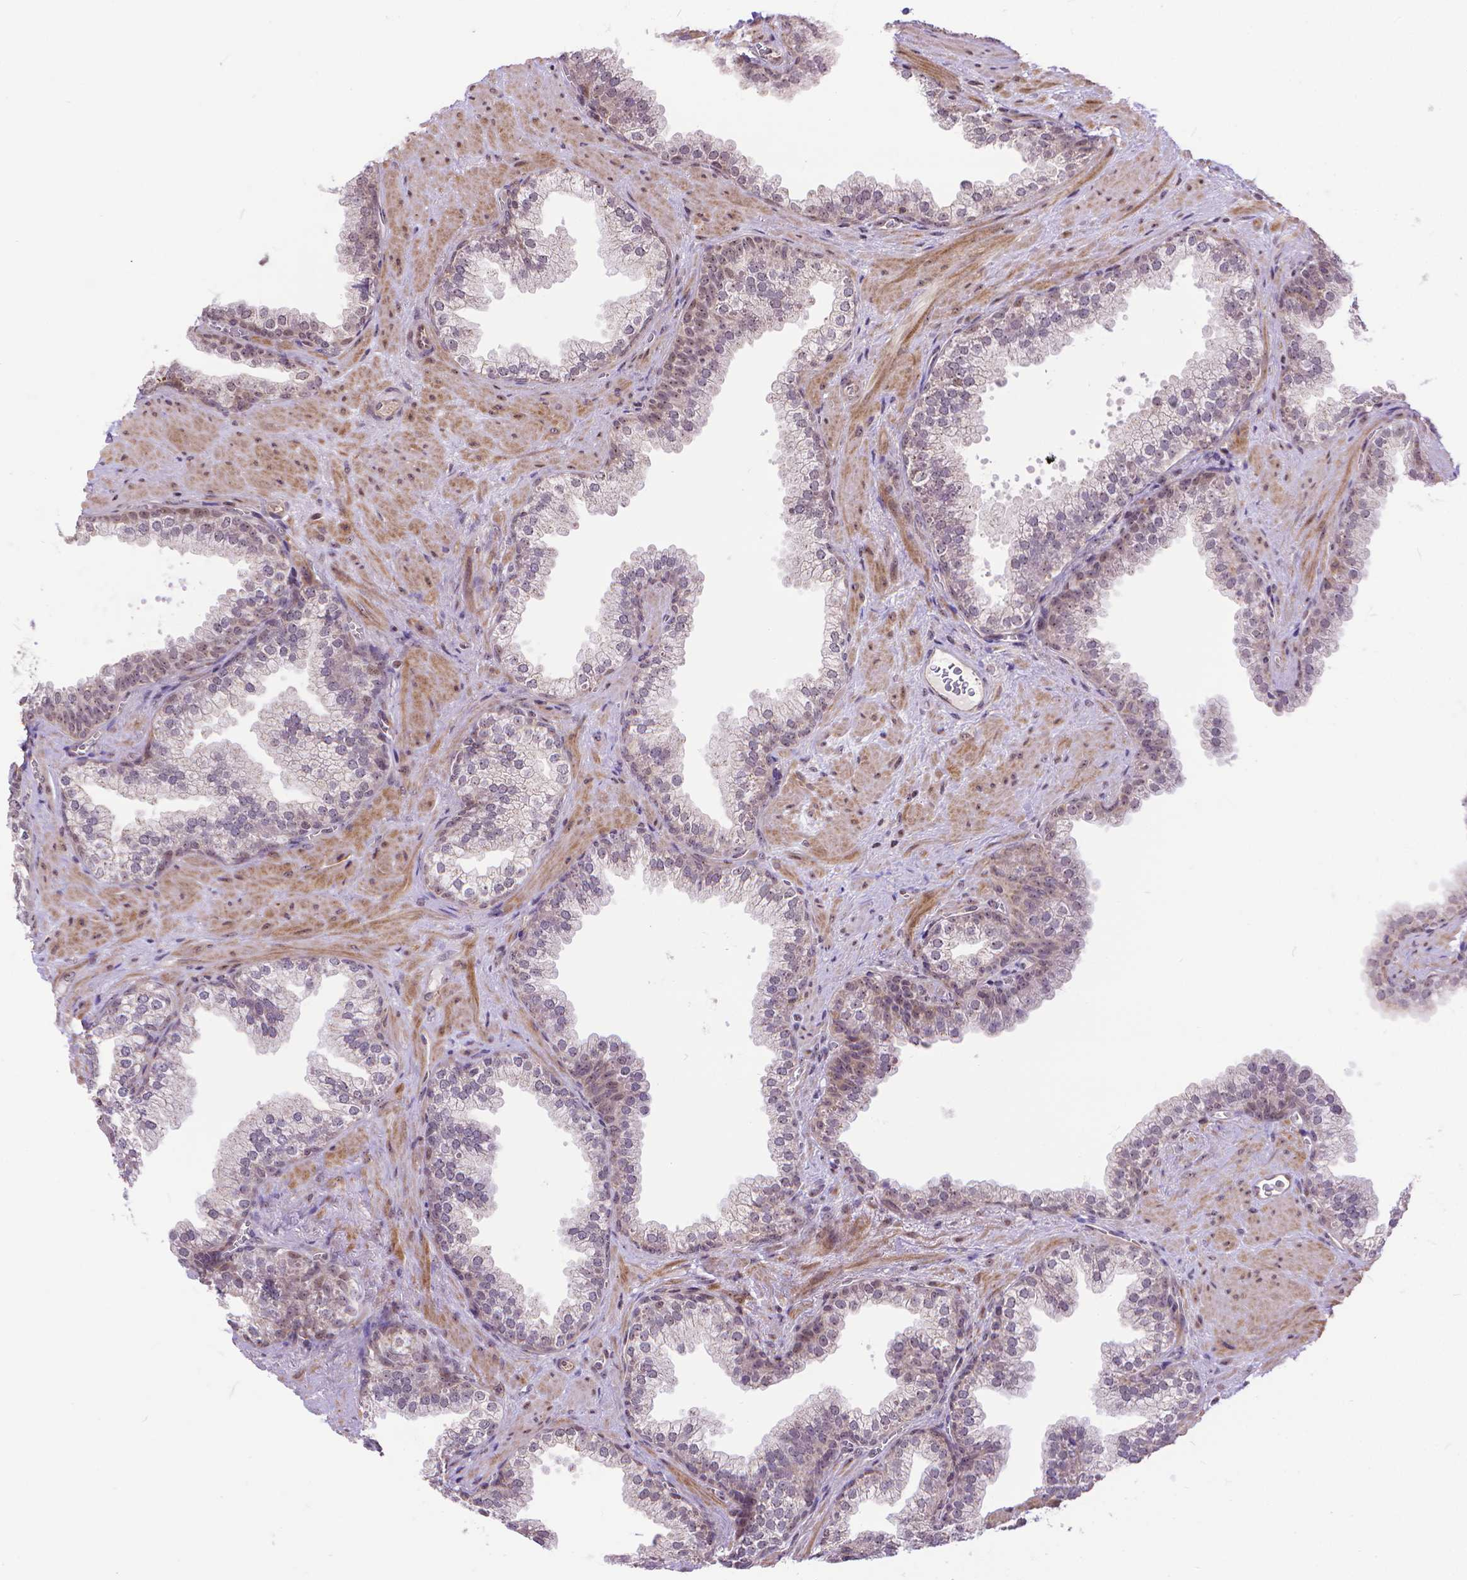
{"staining": {"intensity": "weak", "quantity": "<25%", "location": "nuclear"}, "tissue": "prostate", "cell_type": "Glandular cells", "image_type": "normal", "snomed": [{"axis": "morphology", "description": "Normal tissue, NOS"}, {"axis": "topography", "description": "Prostate"}], "caption": "Immunohistochemistry image of normal prostate: human prostate stained with DAB reveals no significant protein staining in glandular cells. The staining is performed using DAB (3,3'-diaminobenzidine) brown chromogen with nuclei counter-stained in using hematoxylin.", "gene": "TMEM135", "patient": {"sex": "male", "age": 79}}